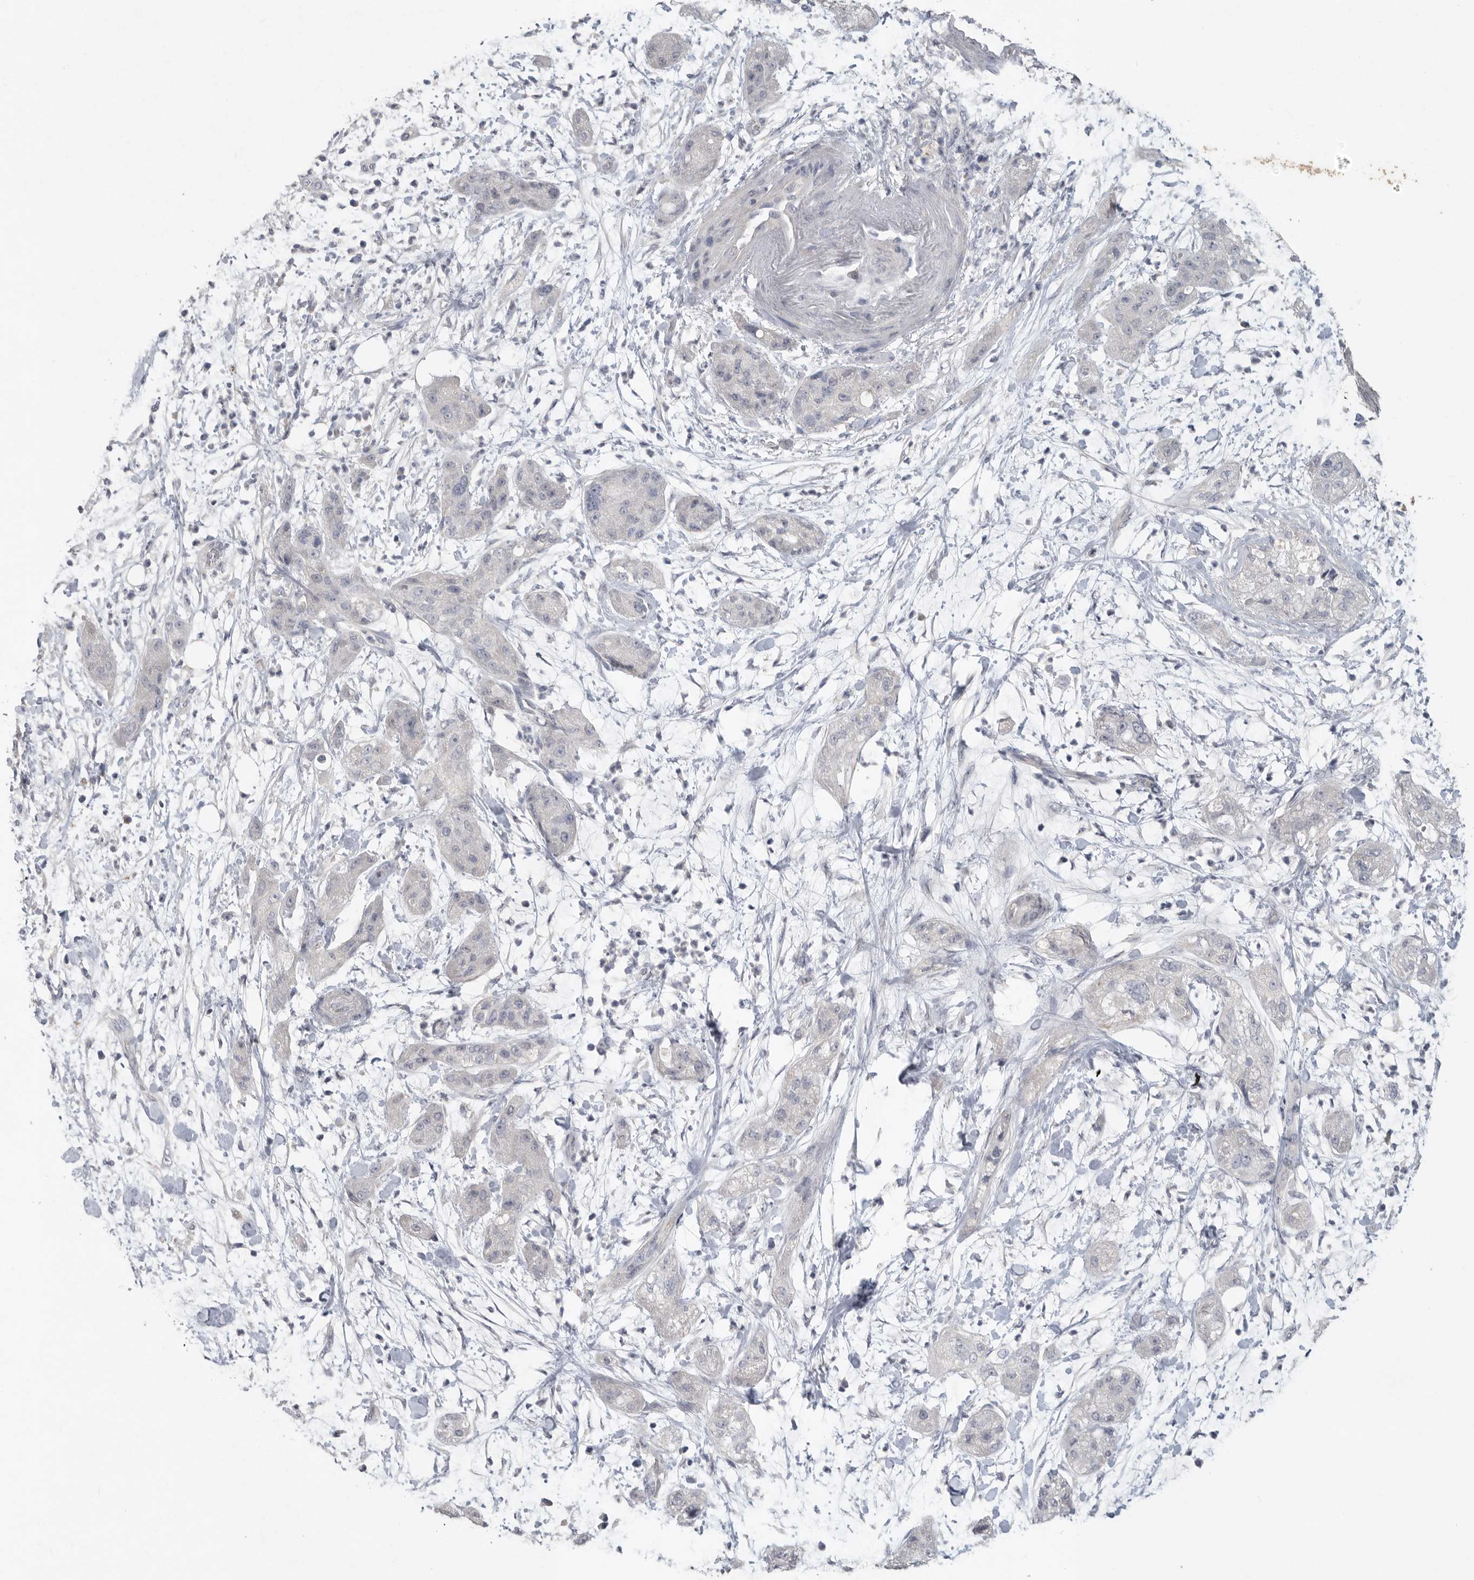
{"staining": {"intensity": "negative", "quantity": "none", "location": "none"}, "tissue": "pancreatic cancer", "cell_type": "Tumor cells", "image_type": "cancer", "snomed": [{"axis": "morphology", "description": "Adenocarcinoma, NOS"}, {"axis": "topography", "description": "Pancreas"}], "caption": "This is an immunohistochemistry (IHC) histopathology image of adenocarcinoma (pancreatic). There is no staining in tumor cells.", "gene": "REG4", "patient": {"sex": "female", "age": 78}}